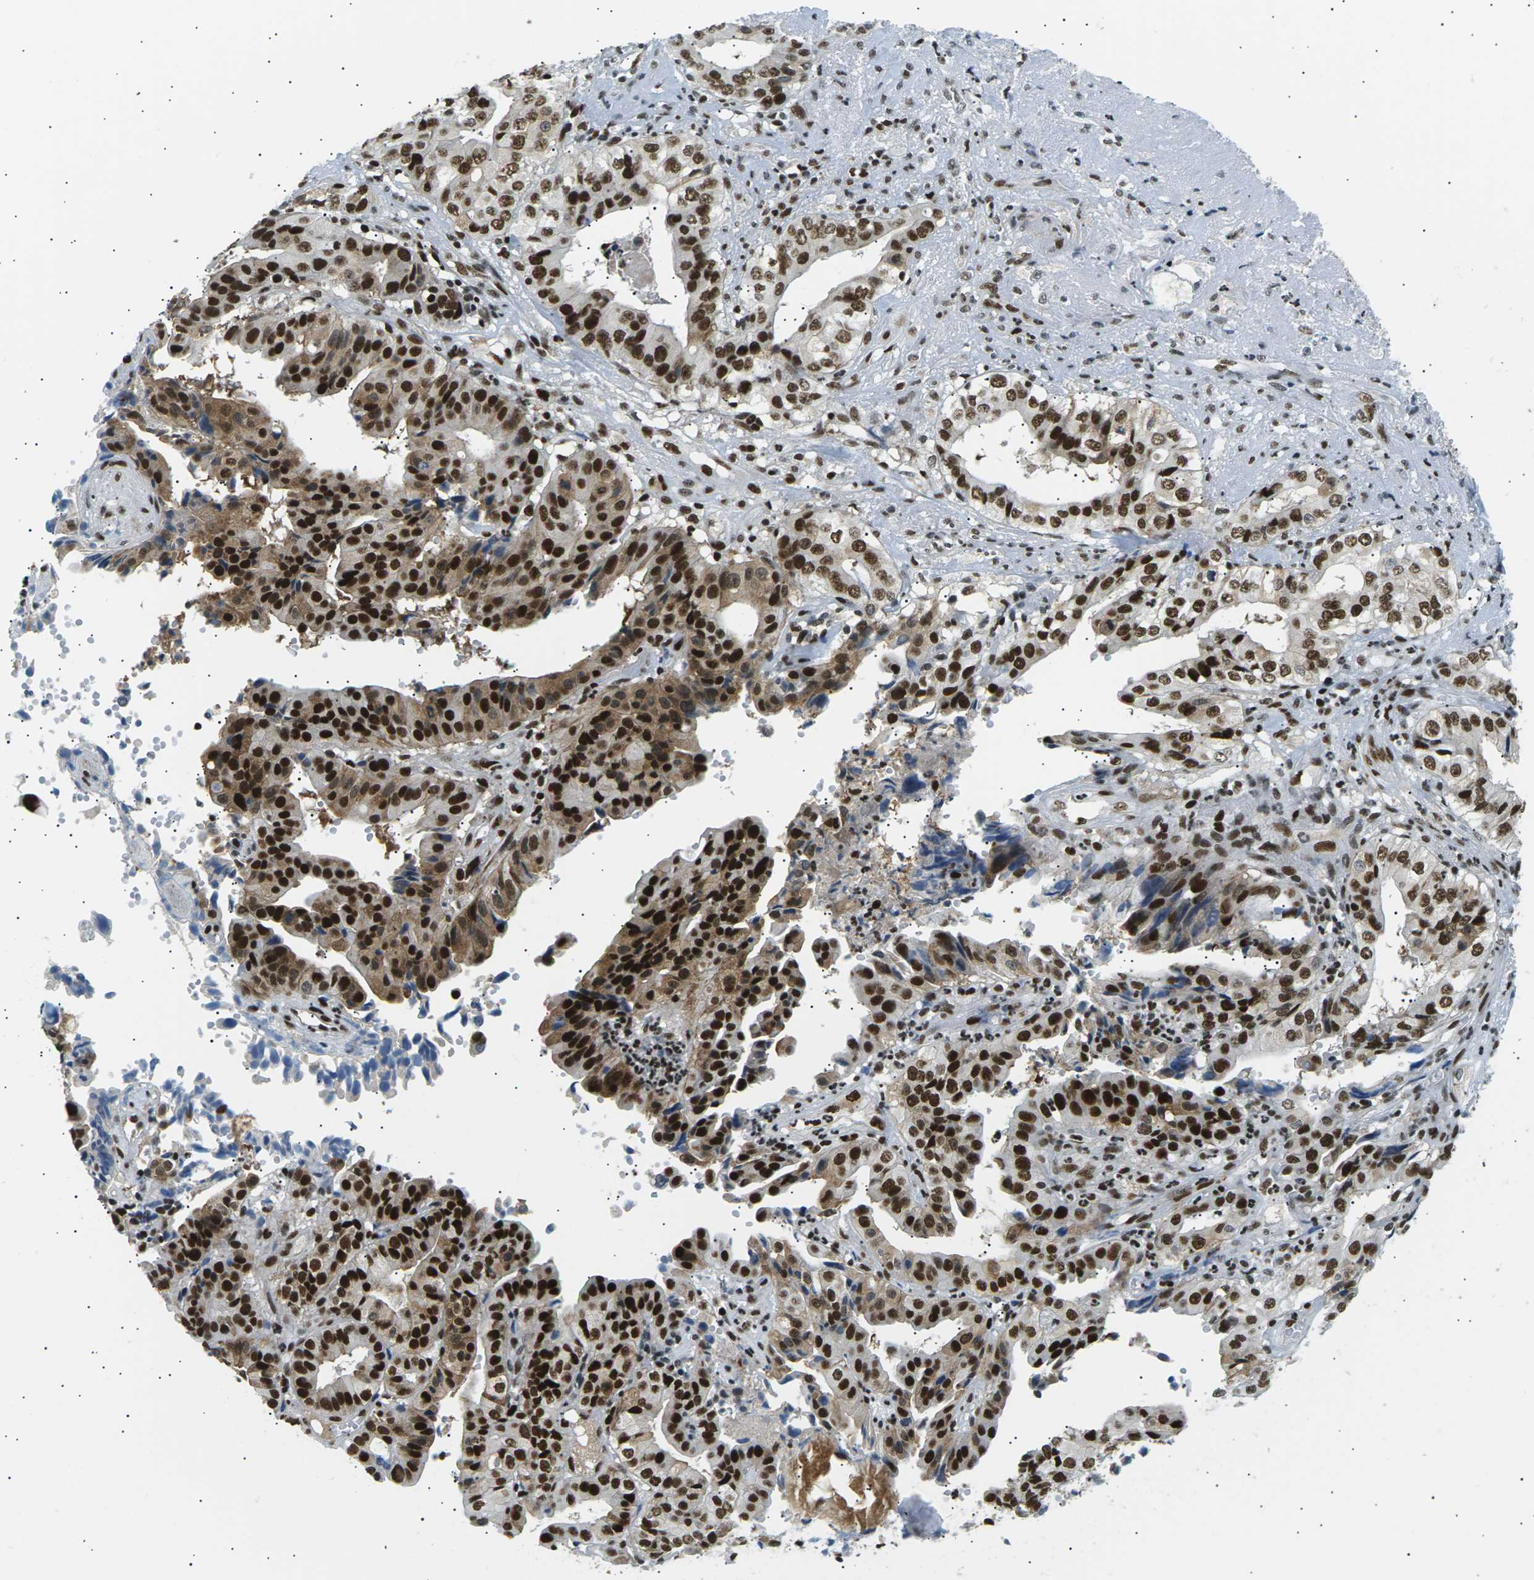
{"staining": {"intensity": "strong", "quantity": ">75%", "location": "cytoplasmic/membranous,nuclear"}, "tissue": "liver cancer", "cell_type": "Tumor cells", "image_type": "cancer", "snomed": [{"axis": "morphology", "description": "Cholangiocarcinoma"}, {"axis": "topography", "description": "Liver"}], "caption": "Liver cancer tissue displays strong cytoplasmic/membranous and nuclear expression in approximately >75% of tumor cells, visualized by immunohistochemistry.", "gene": "RPA2", "patient": {"sex": "female", "age": 61}}